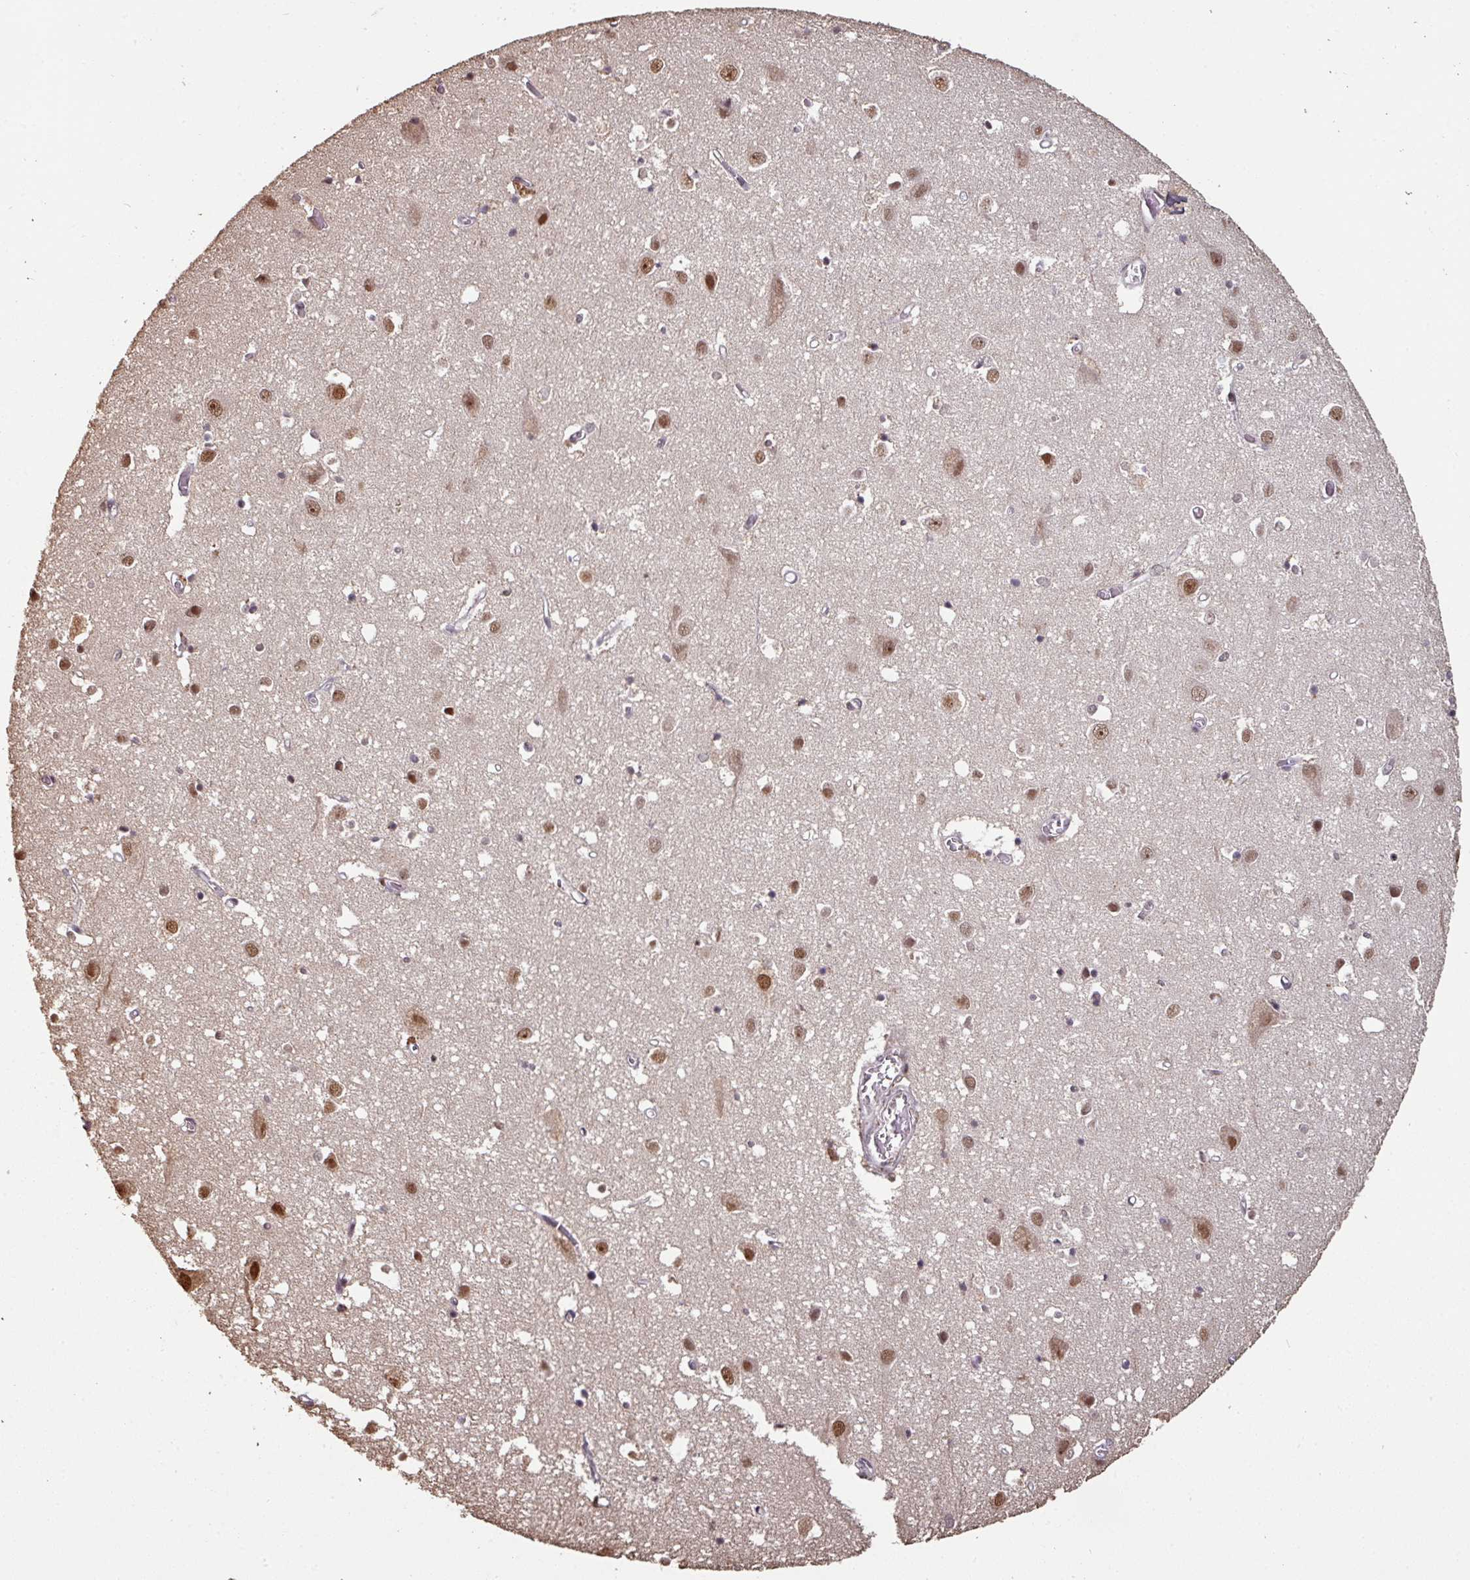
{"staining": {"intensity": "moderate", "quantity": "<25%", "location": "nuclear"}, "tissue": "cerebral cortex", "cell_type": "Endothelial cells", "image_type": "normal", "snomed": [{"axis": "morphology", "description": "Normal tissue, NOS"}, {"axis": "topography", "description": "Cerebral cortex"}], "caption": "Normal cerebral cortex reveals moderate nuclear staining in approximately <25% of endothelial cells.", "gene": "POLD1", "patient": {"sex": "male", "age": 70}}